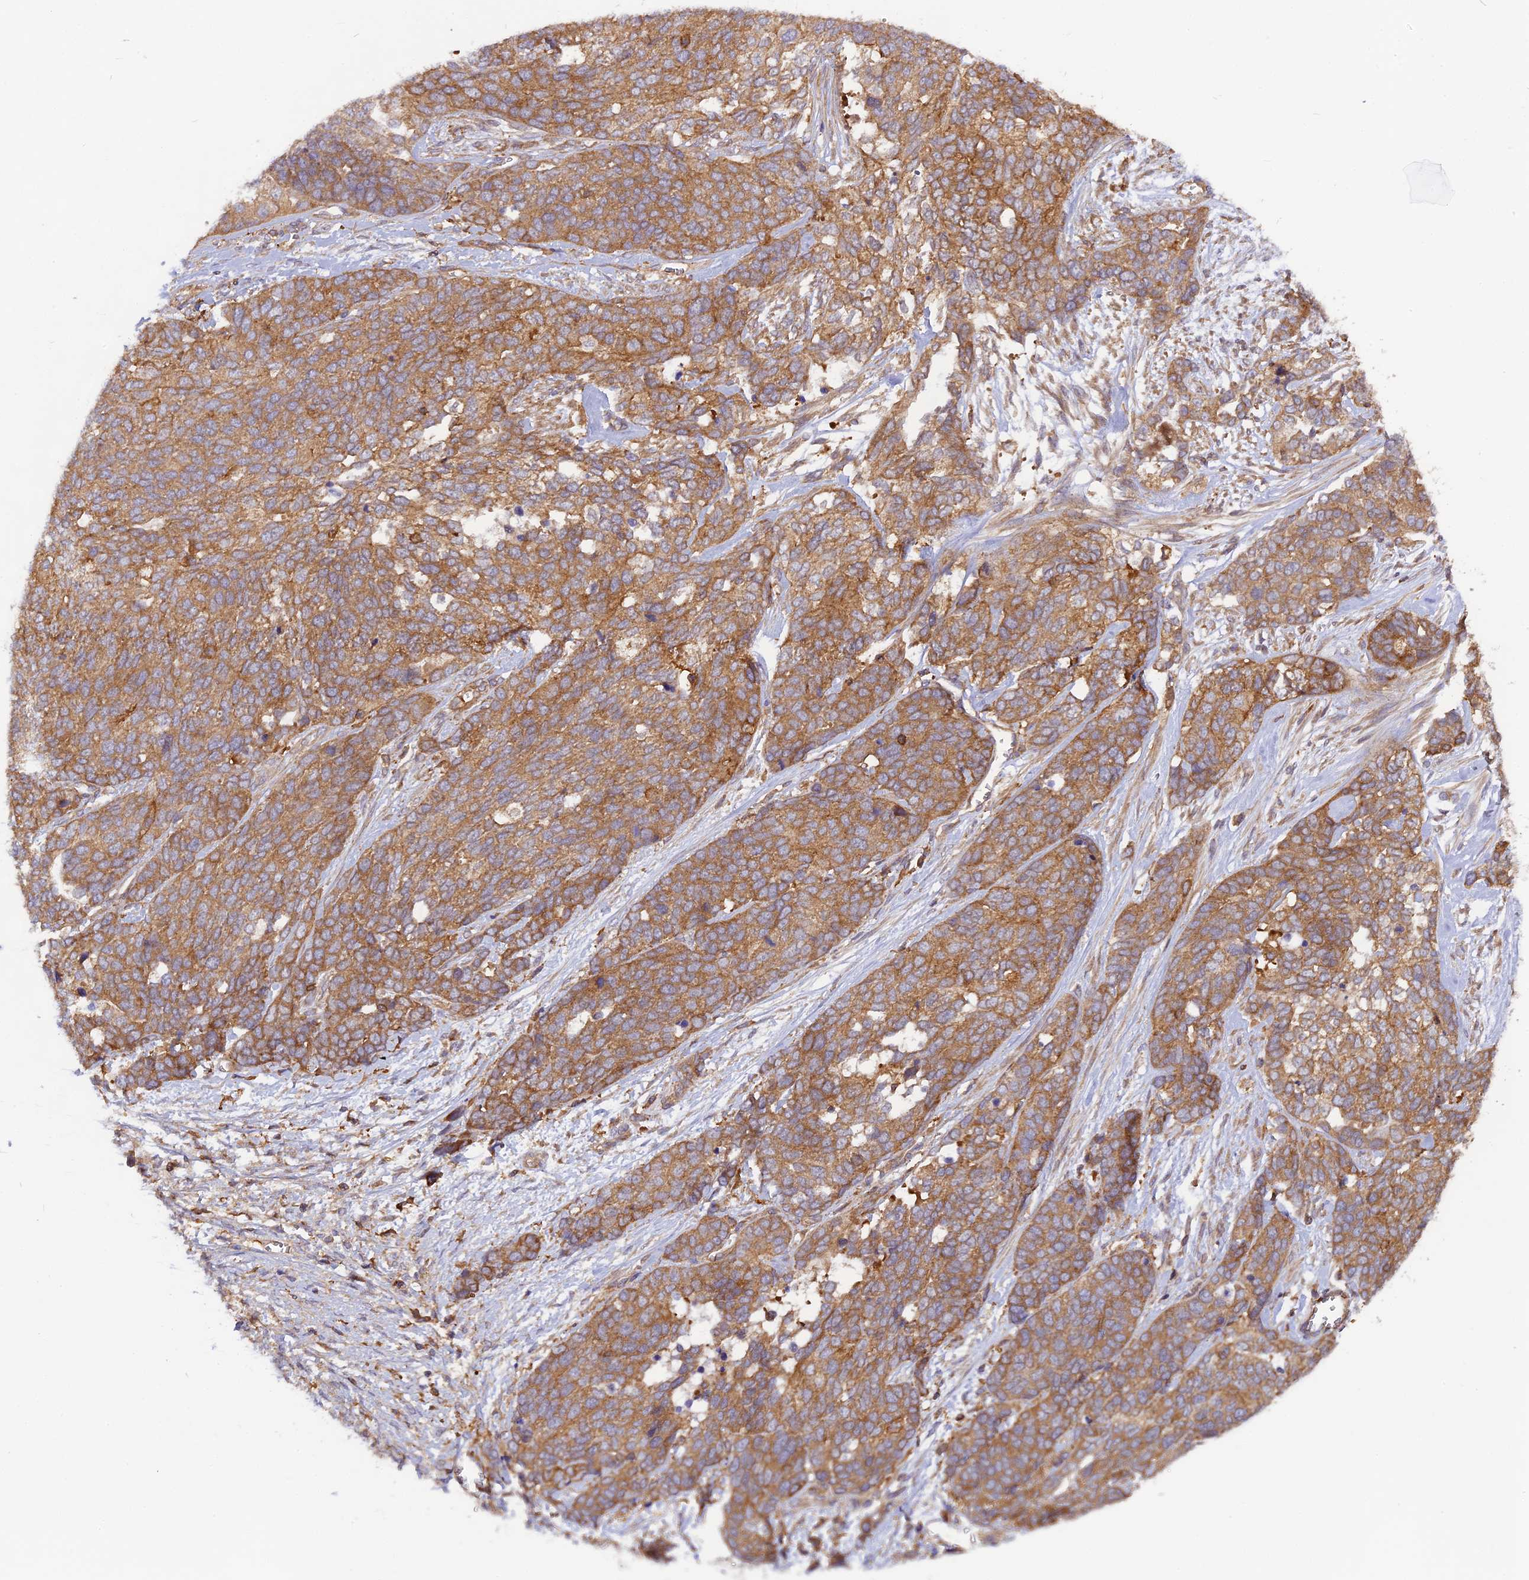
{"staining": {"intensity": "moderate", "quantity": ">75%", "location": "cytoplasmic/membranous"}, "tissue": "ovarian cancer", "cell_type": "Tumor cells", "image_type": "cancer", "snomed": [{"axis": "morphology", "description": "Cystadenocarcinoma, serous, NOS"}, {"axis": "topography", "description": "Ovary"}], "caption": "Ovarian cancer (serous cystadenocarcinoma) stained with a protein marker reveals moderate staining in tumor cells.", "gene": "MYO9B", "patient": {"sex": "female", "age": 44}}